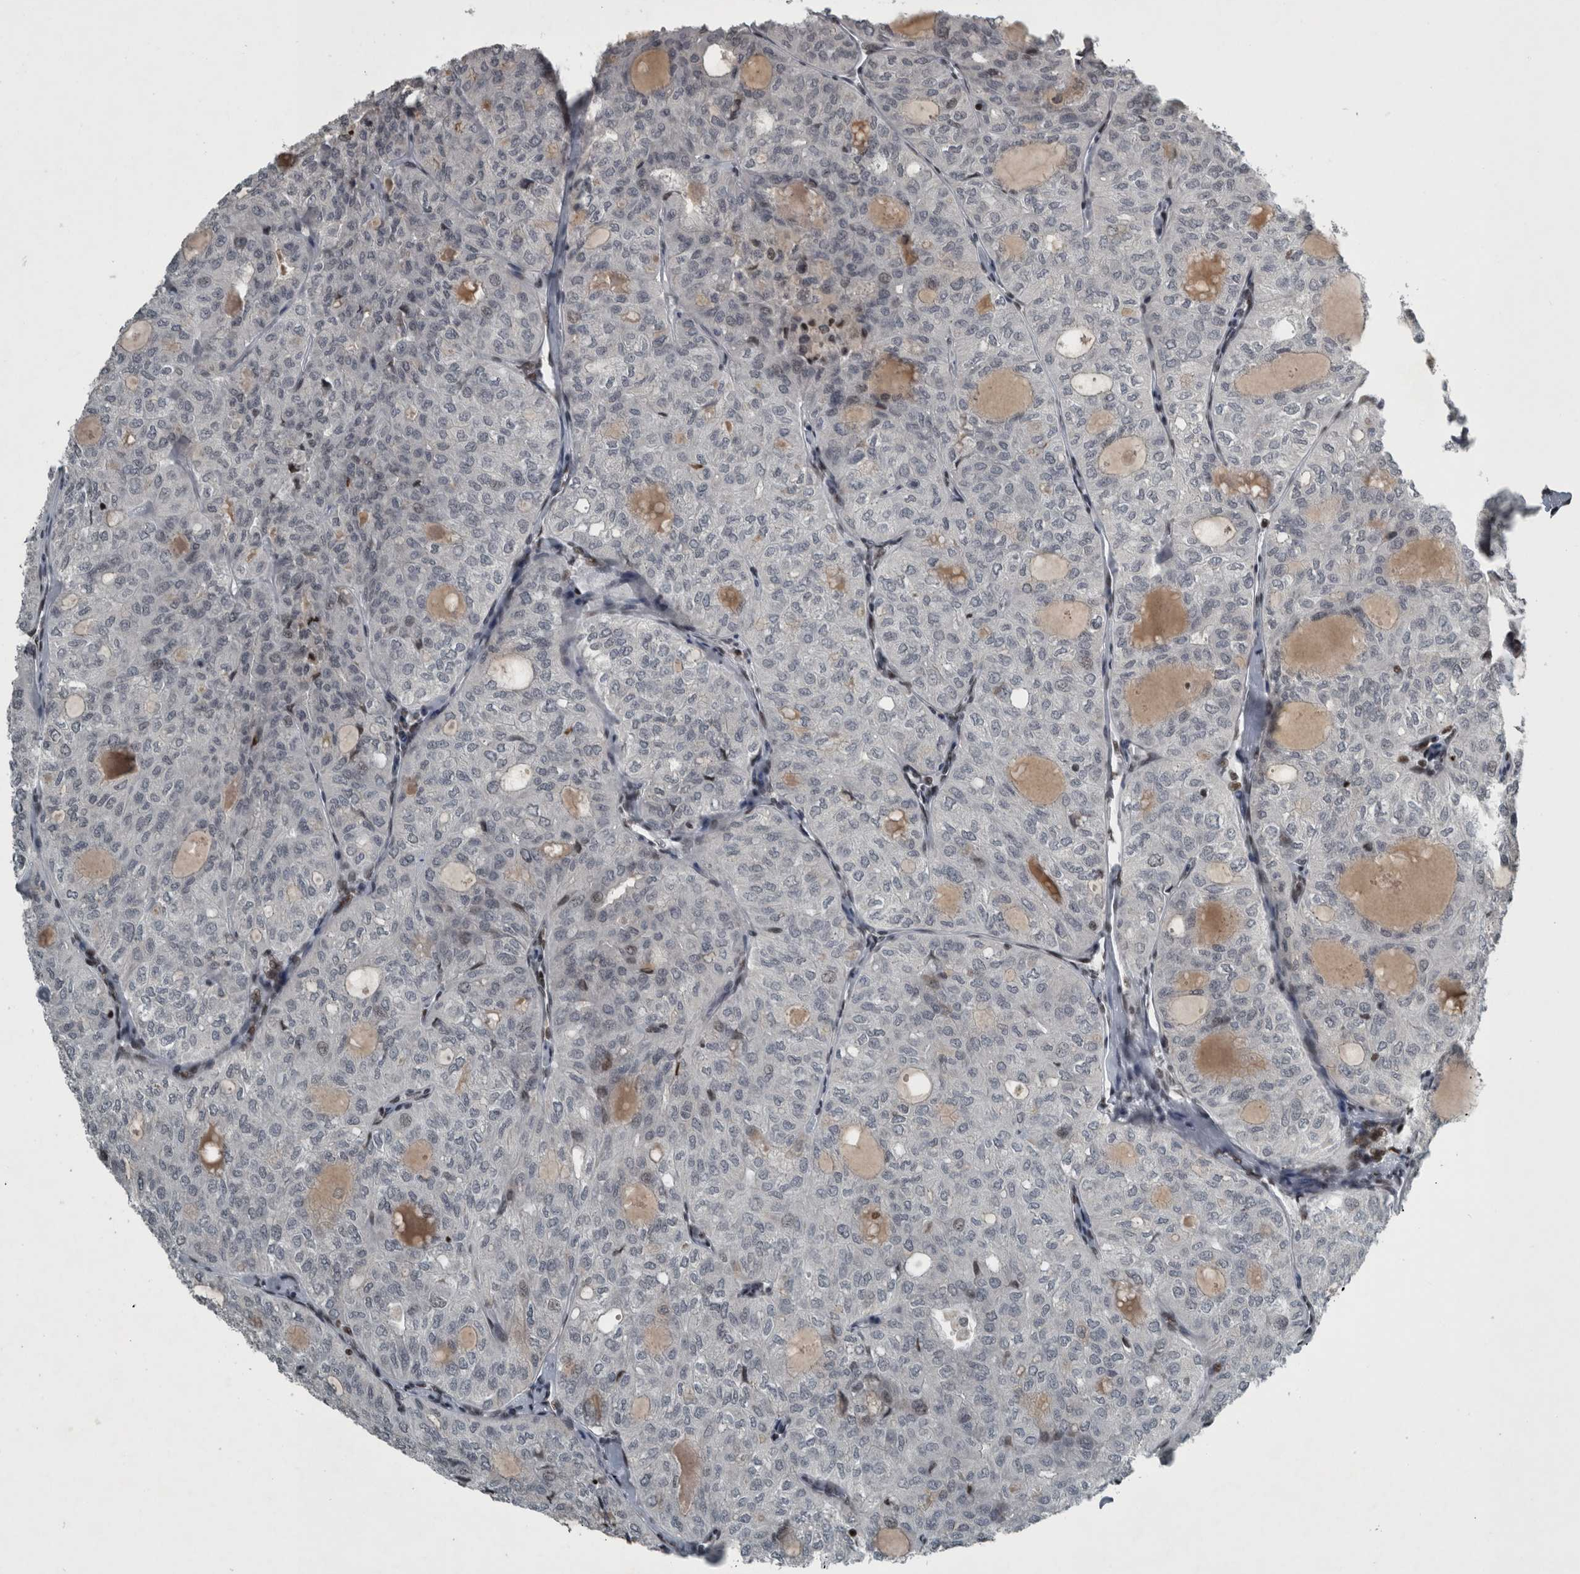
{"staining": {"intensity": "negative", "quantity": "none", "location": "none"}, "tissue": "thyroid cancer", "cell_type": "Tumor cells", "image_type": "cancer", "snomed": [{"axis": "morphology", "description": "Follicular adenoma carcinoma, NOS"}, {"axis": "topography", "description": "Thyroid gland"}], "caption": "High magnification brightfield microscopy of thyroid follicular adenoma carcinoma stained with DAB (brown) and counterstained with hematoxylin (blue): tumor cells show no significant positivity.", "gene": "UNC50", "patient": {"sex": "male", "age": 75}}